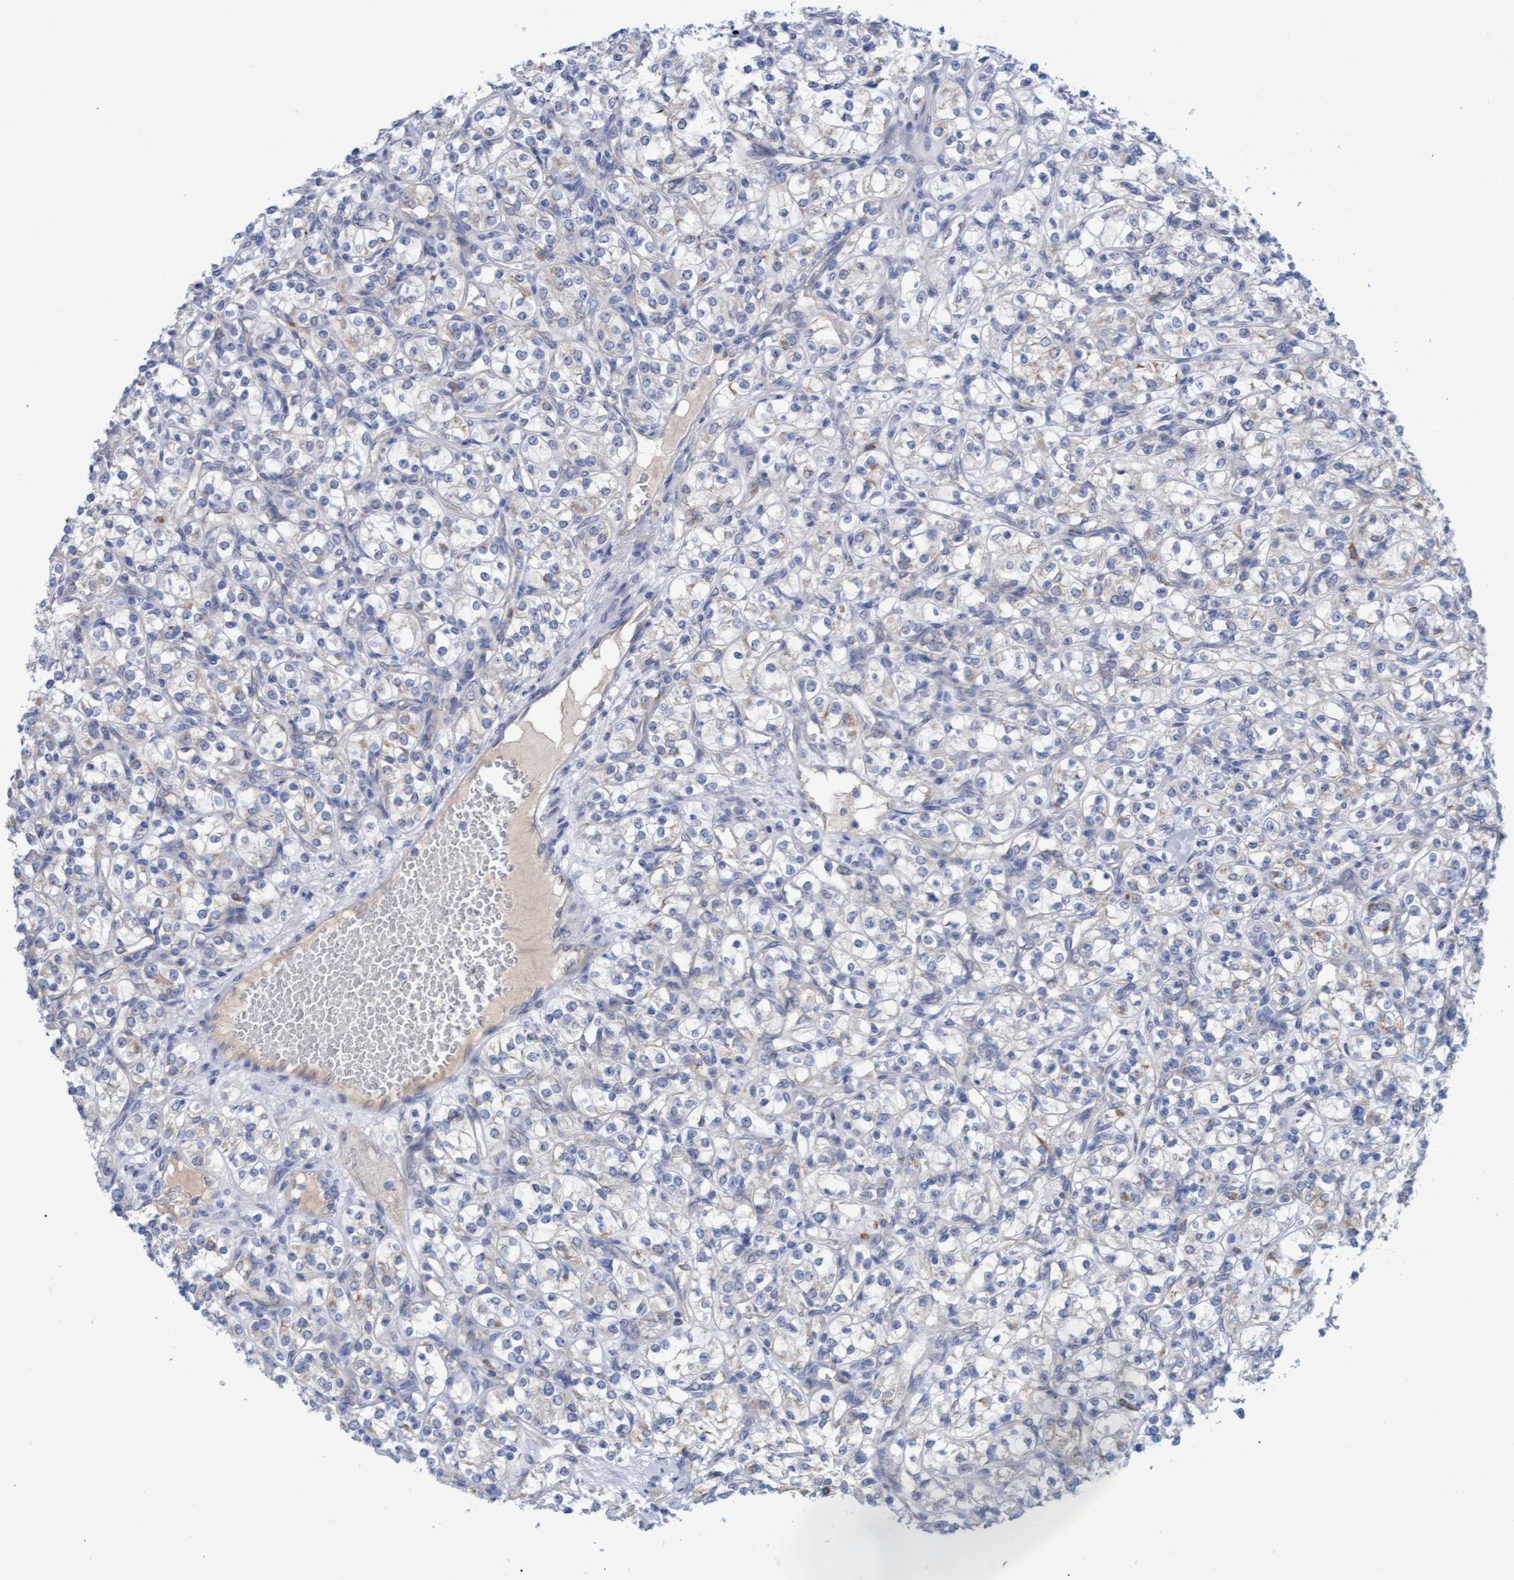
{"staining": {"intensity": "negative", "quantity": "none", "location": "none"}, "tissue": "renal cancer", "cell_type": "Tumor cells", "image_type": "cancer", "snomed": [{"axis": "morphology", "description": "Adenocarcinoma, NOS"}, {"axis": "topography", "description": "Kidney"}], "caption": "Tumor cells are negative for protein expression in human adenocarcinoma (renal). (DAB immunohistochemistry with hematoxylin counter stain).", "gene": "STXBP1", "patient": {"sex": "male", "age": 77}}